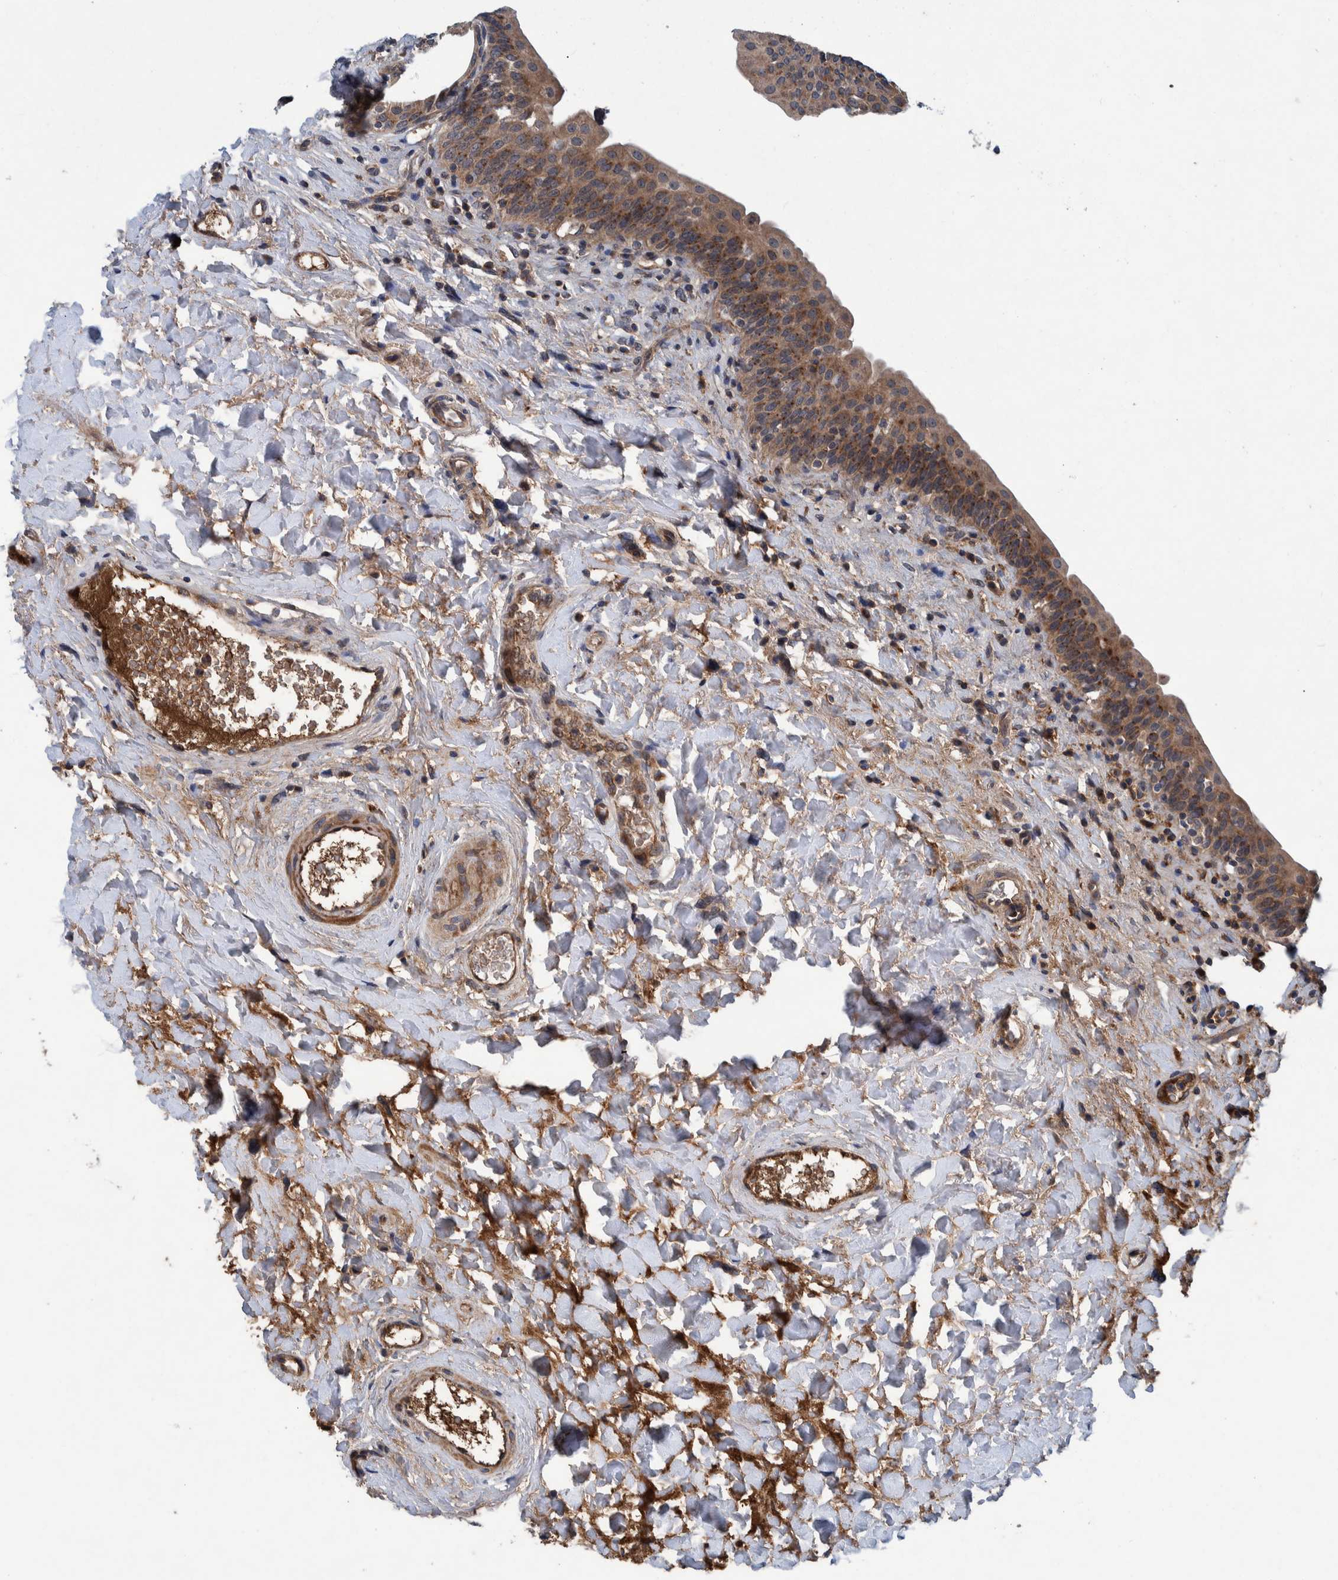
{"staining": {"intensity": "moderate", "quantity": ">75%", "location": "cytoplasmic/membranous"}, "tissue": "urinary bladder", "cell_type": "Urothelial cells", "image_type": "normal", "snomed": [{"axis": "morphology", "description": "Normal tissue, NOS"}, {"axis": "topography", "description": "Urinary bladder"}], "caption": "Immunohistochemistry (IHC) (DAB (3,3'-diaminobenzidine)) staining of unremarkable urinary bladder shows moderate cytoplasmic/membranous protein staining in approximately >75% of urothelial cells.", "gene": "ITIH3", "patient": {"sex": "male", "age": 83}}